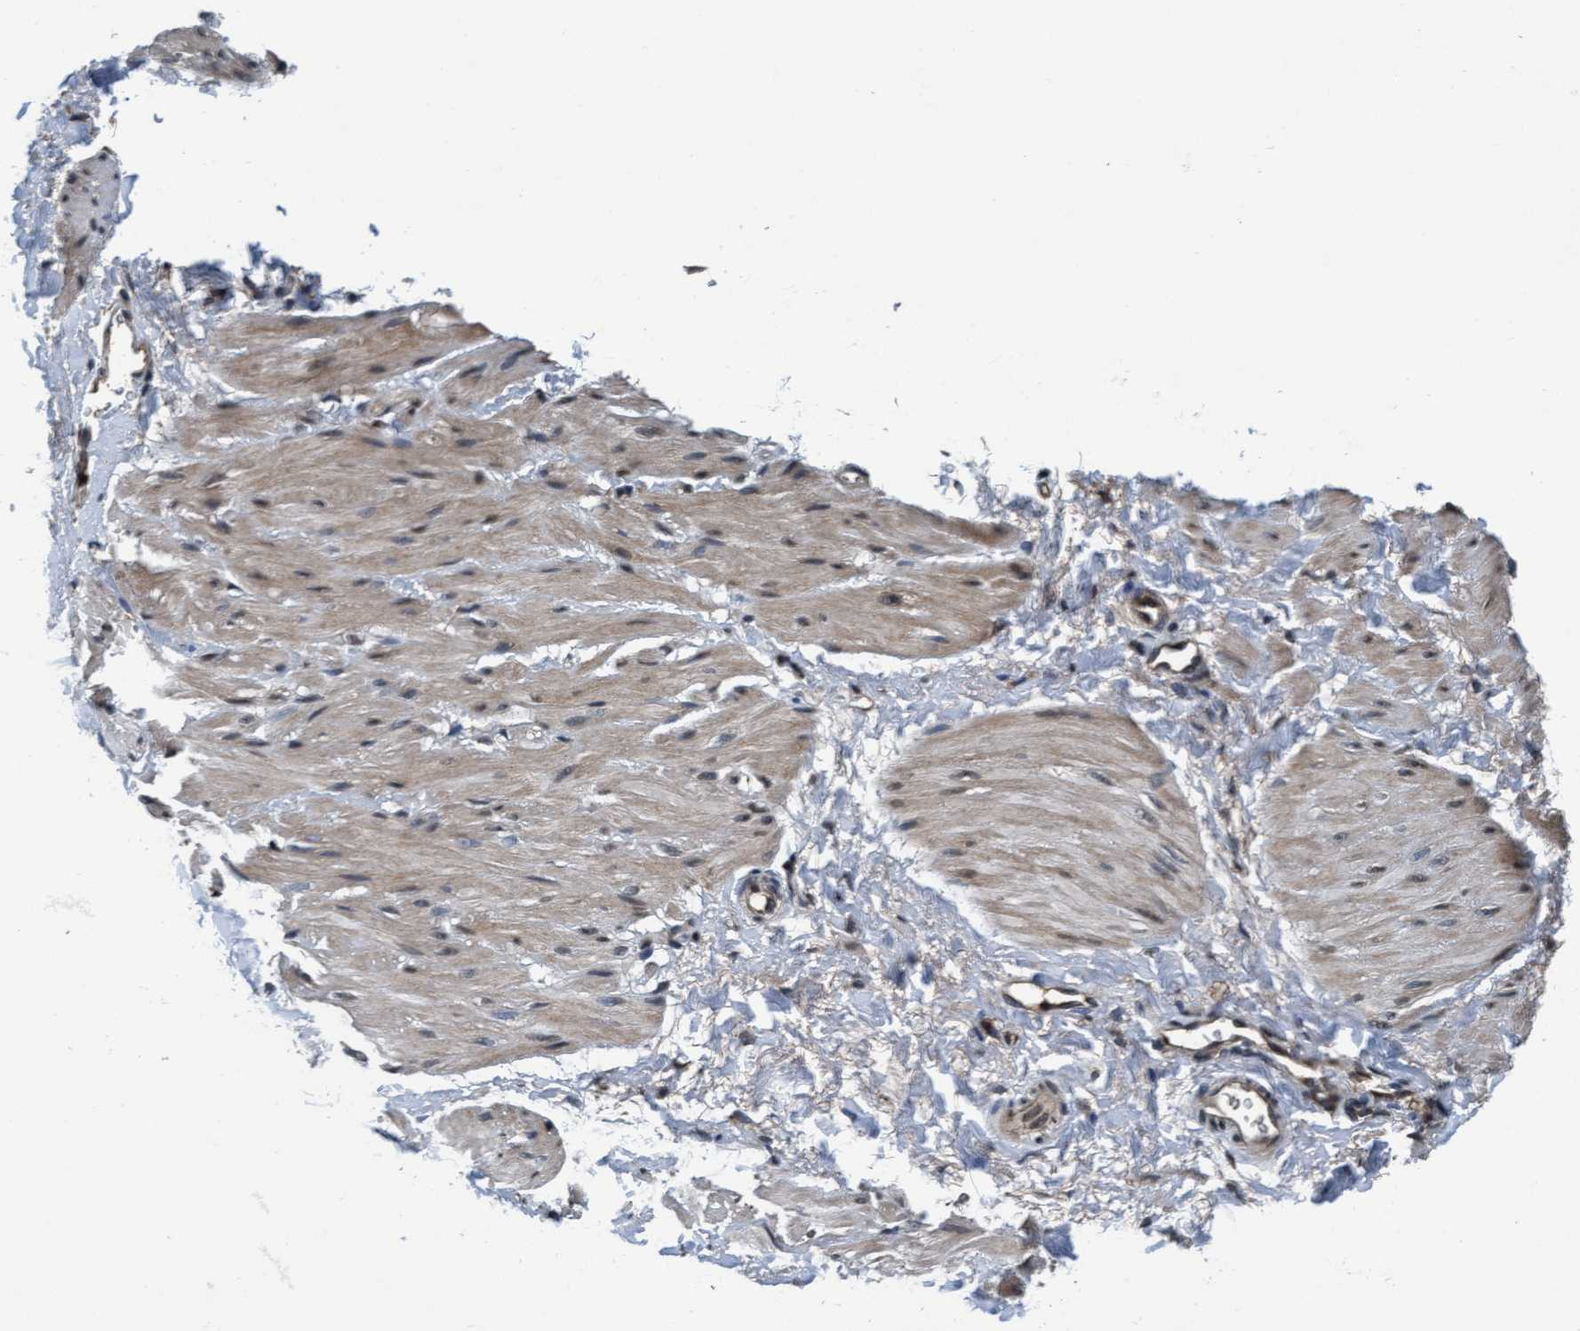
{"staining": {"intensity": "weak", "quantity": "25%-75%", "location": "cytoplasmic/membranous,nuclear"}, "tissue": "smooth muscle", "cell_type": "Smooth muscle cells", "image_type": "normal", "snomed": [{"axis": "morphology", "description": "Normal tissue, NOS"}, {"axis": "topography", "description": "Smooth muscle"}], "caption": "Immunohistochemical staining of benign human smooth muscle reveals 25%-75% levels of weak cytoplasmic/membranous,nuclear protein expression in about 25%-75% of smooth muscle cells.", "gene": "WASF1", "patient": {"sex": "male", "age": 16}}